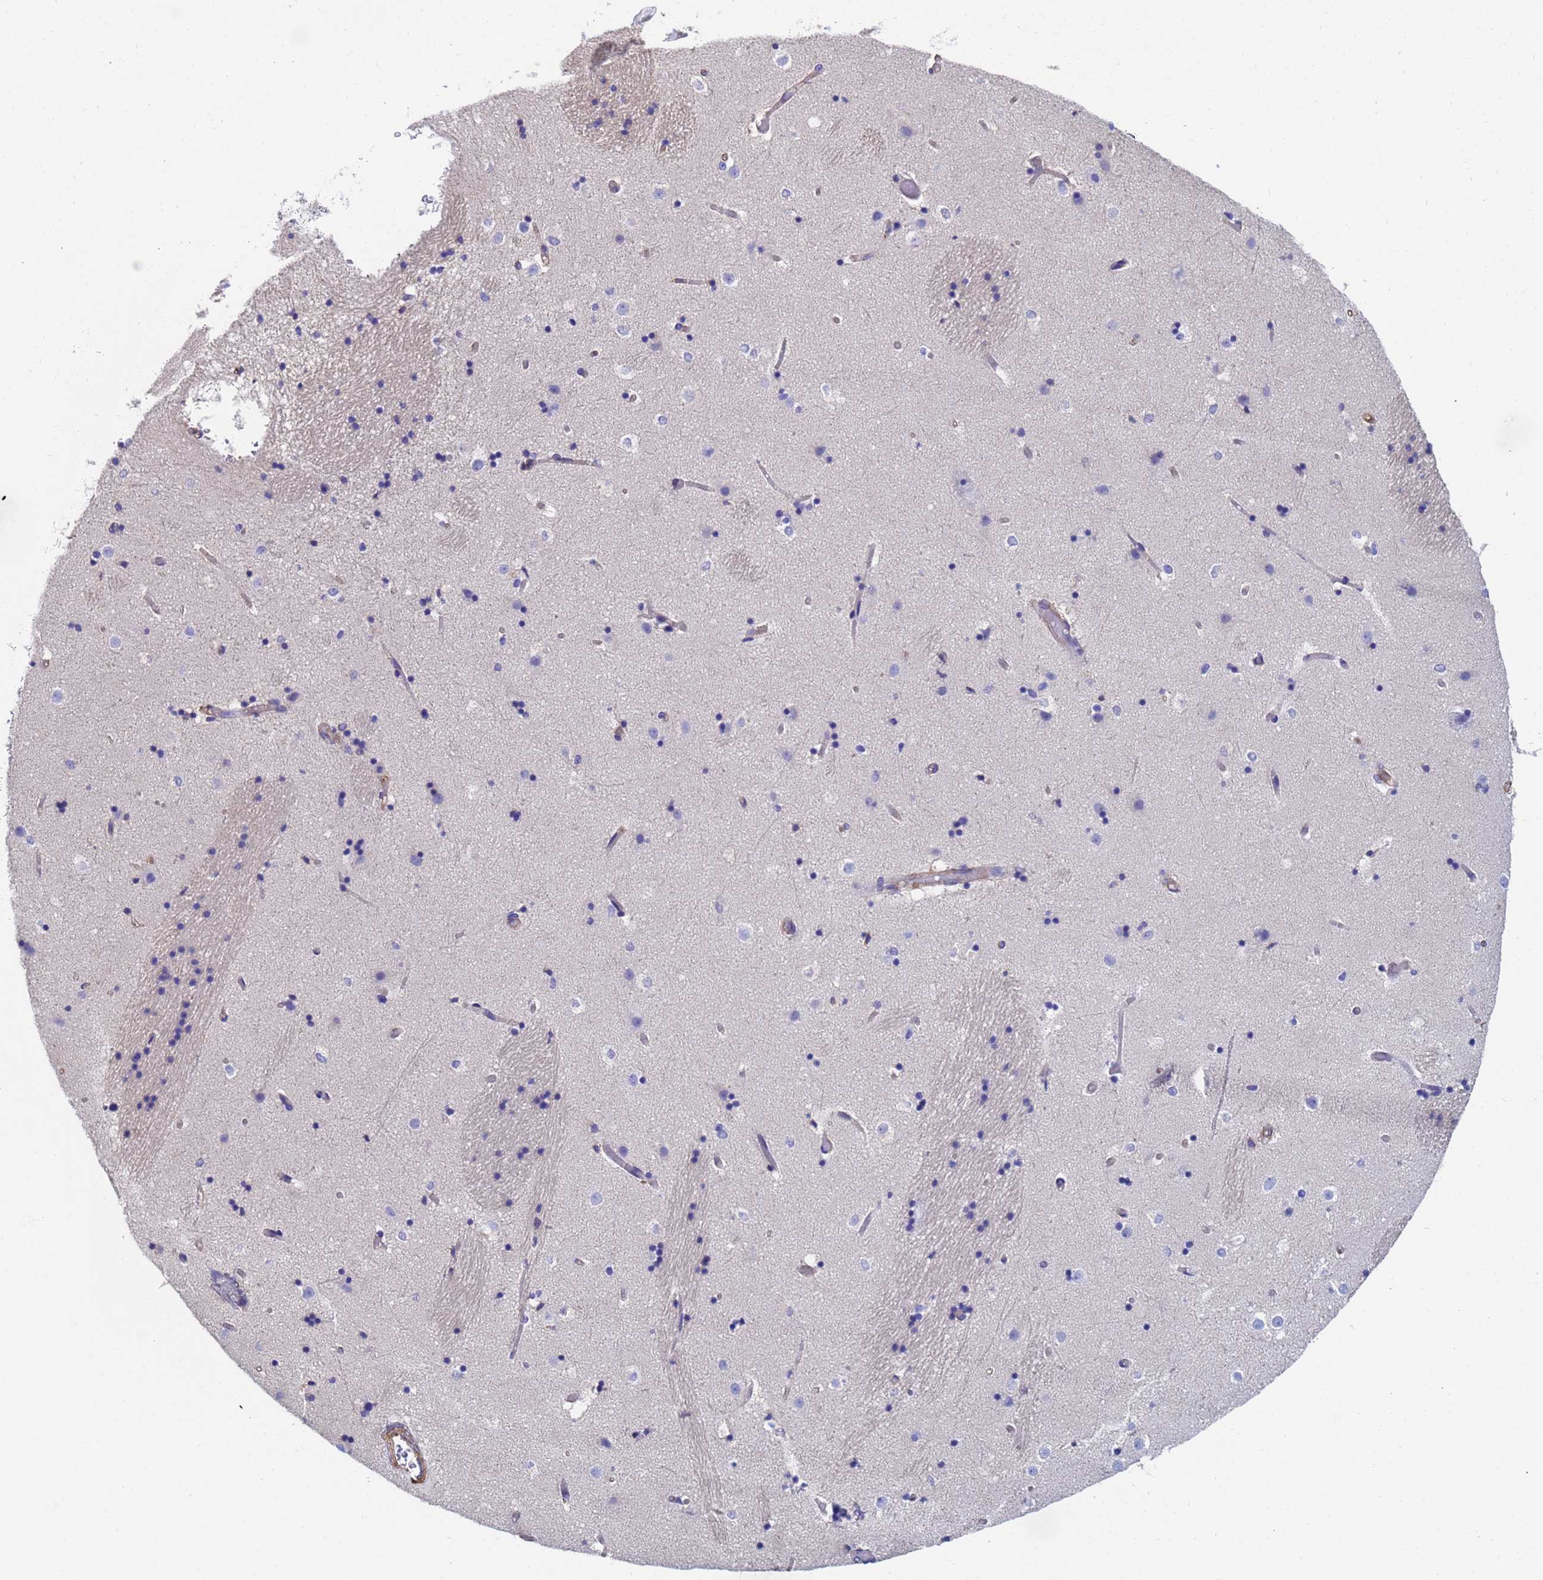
{"staining": {"intensity": "negative", "quantity": "none", "location": "none"}, "tissue": "caudate", "cell_type": "Glial cells", "image_type": "normal", "snomed": [{"axis": "morphology", "description": "Normal tissue, NOS"}, {"axis": "topography", "description": "Lateral ventricle wall"}], "caption": "Protein analysis of benign caudate demonstrates no significant positivity in glial cells.", "gene": "MYL12A", "patient": {"sex": "female", "age": 52}}